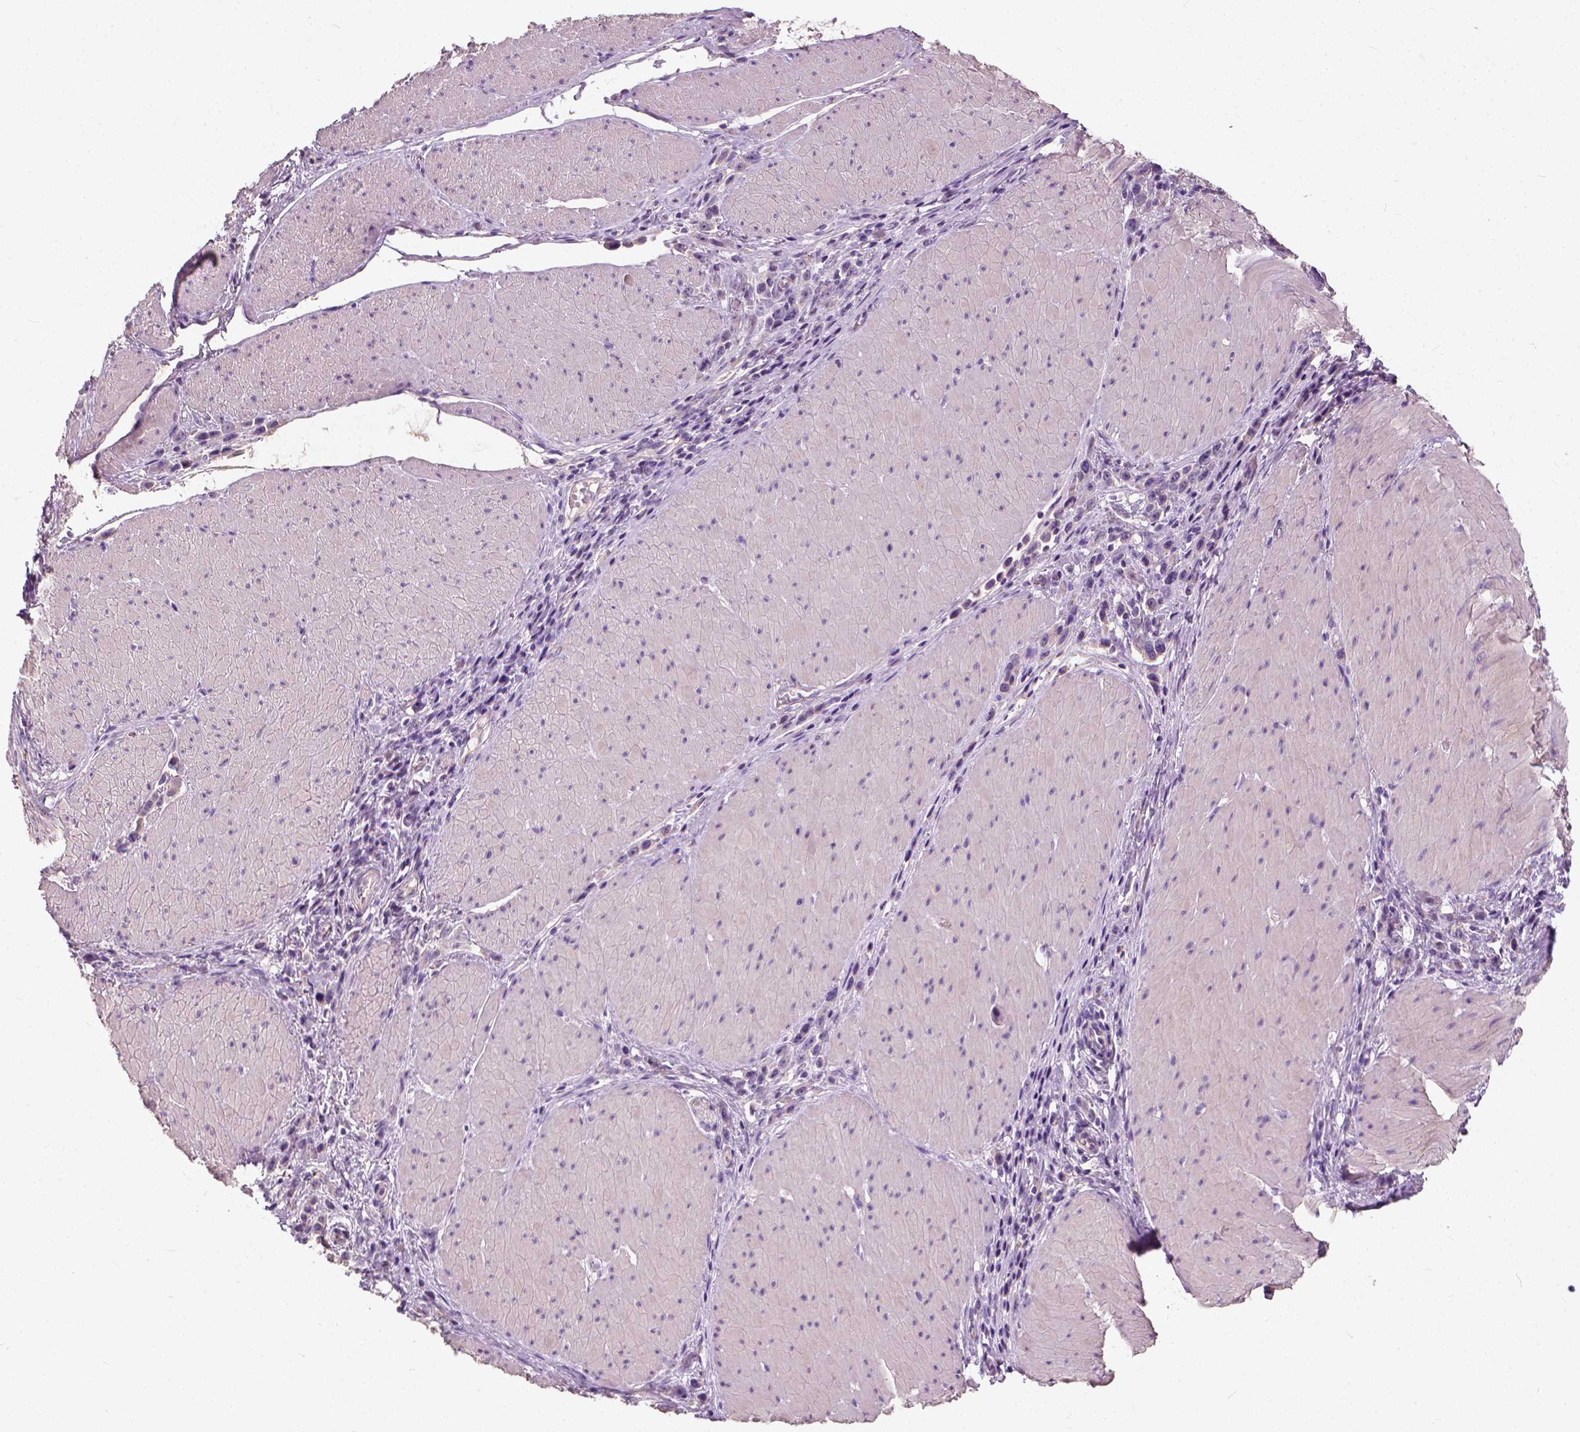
{"staining": {"intensity": "negative", "quantity": "none", "location": "none"}, "tissue": "stomach cancer", "cell_type": "Tumor cells", "image_type": "cancer", "snomed": [{"axis": "morphology", "description": "Adenocarcinoma, NOS"}, {"axis": "topography", "description": "Stomach"}], "caption": "This image is of stomach adenocarcinoma stained with immunohistochemistry (IHC) to label a protein in brown with the nuclei are counter-stained blue. There is no positivity in tumor cells.", "gene": "DHCR24", "patient": {"sex": "male", "age": 47}}